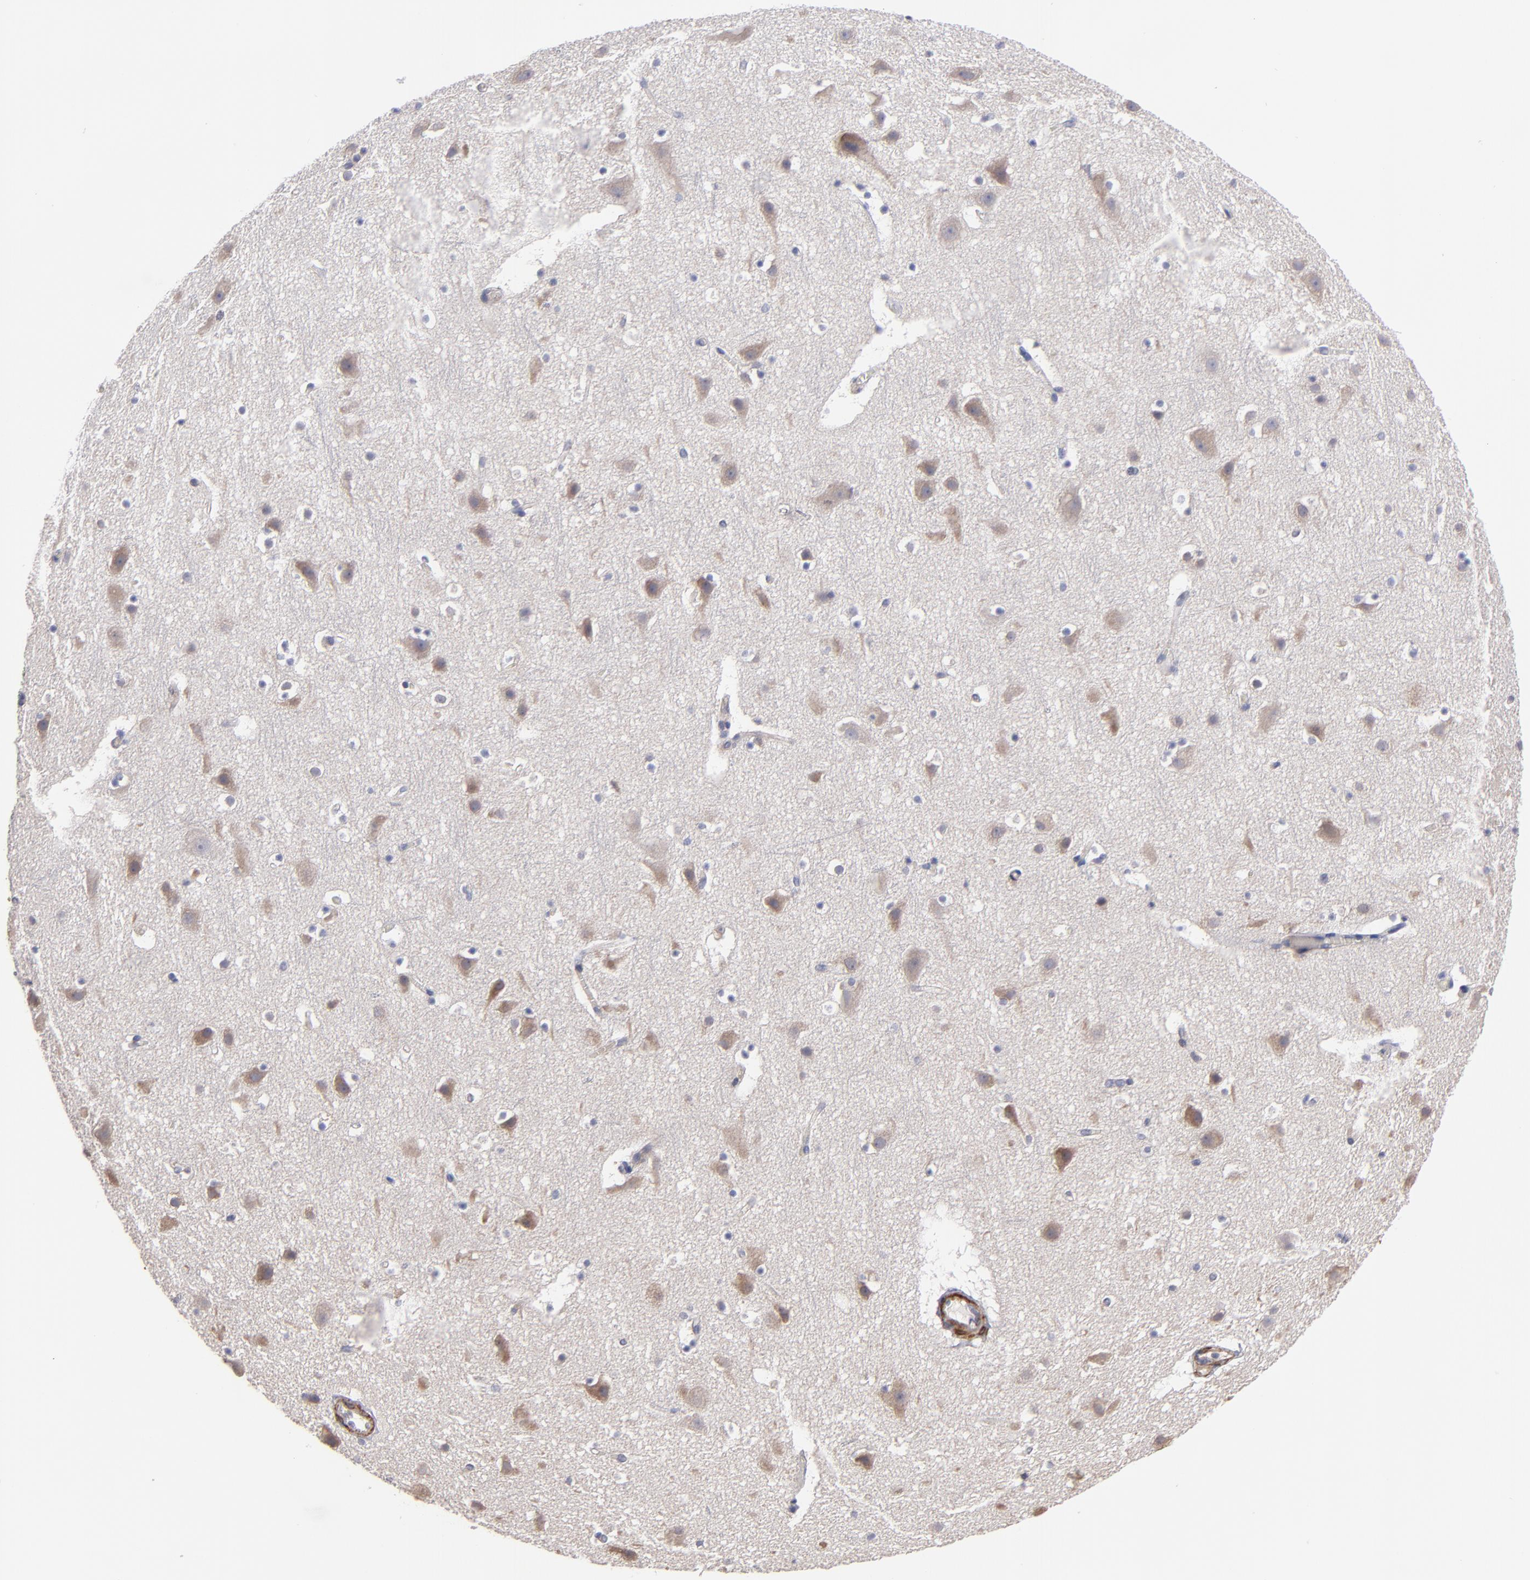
{"staining": {"intensity": "moderate", "quantity": ">75%", "location": "cytoplasmic/membranous"}, "tissue": "cerebral cortex", "cell_type": "Endothelial cells", "image_type": "normal", "snomed": [{"axis": "morphology", "description": "Normal tissue, NOS"}, {"axis": "topography", "description": "Cerebral cortex"}], "caption": "This photomicrograph exhibits IHC staining of normal human cerebral cortex, with medium moderate cytoplasmic/membranous positivity in approximately >75% of endothelial cells.", "gene": "SLMAP", "patient": {"sex": "male", "age": 45}}